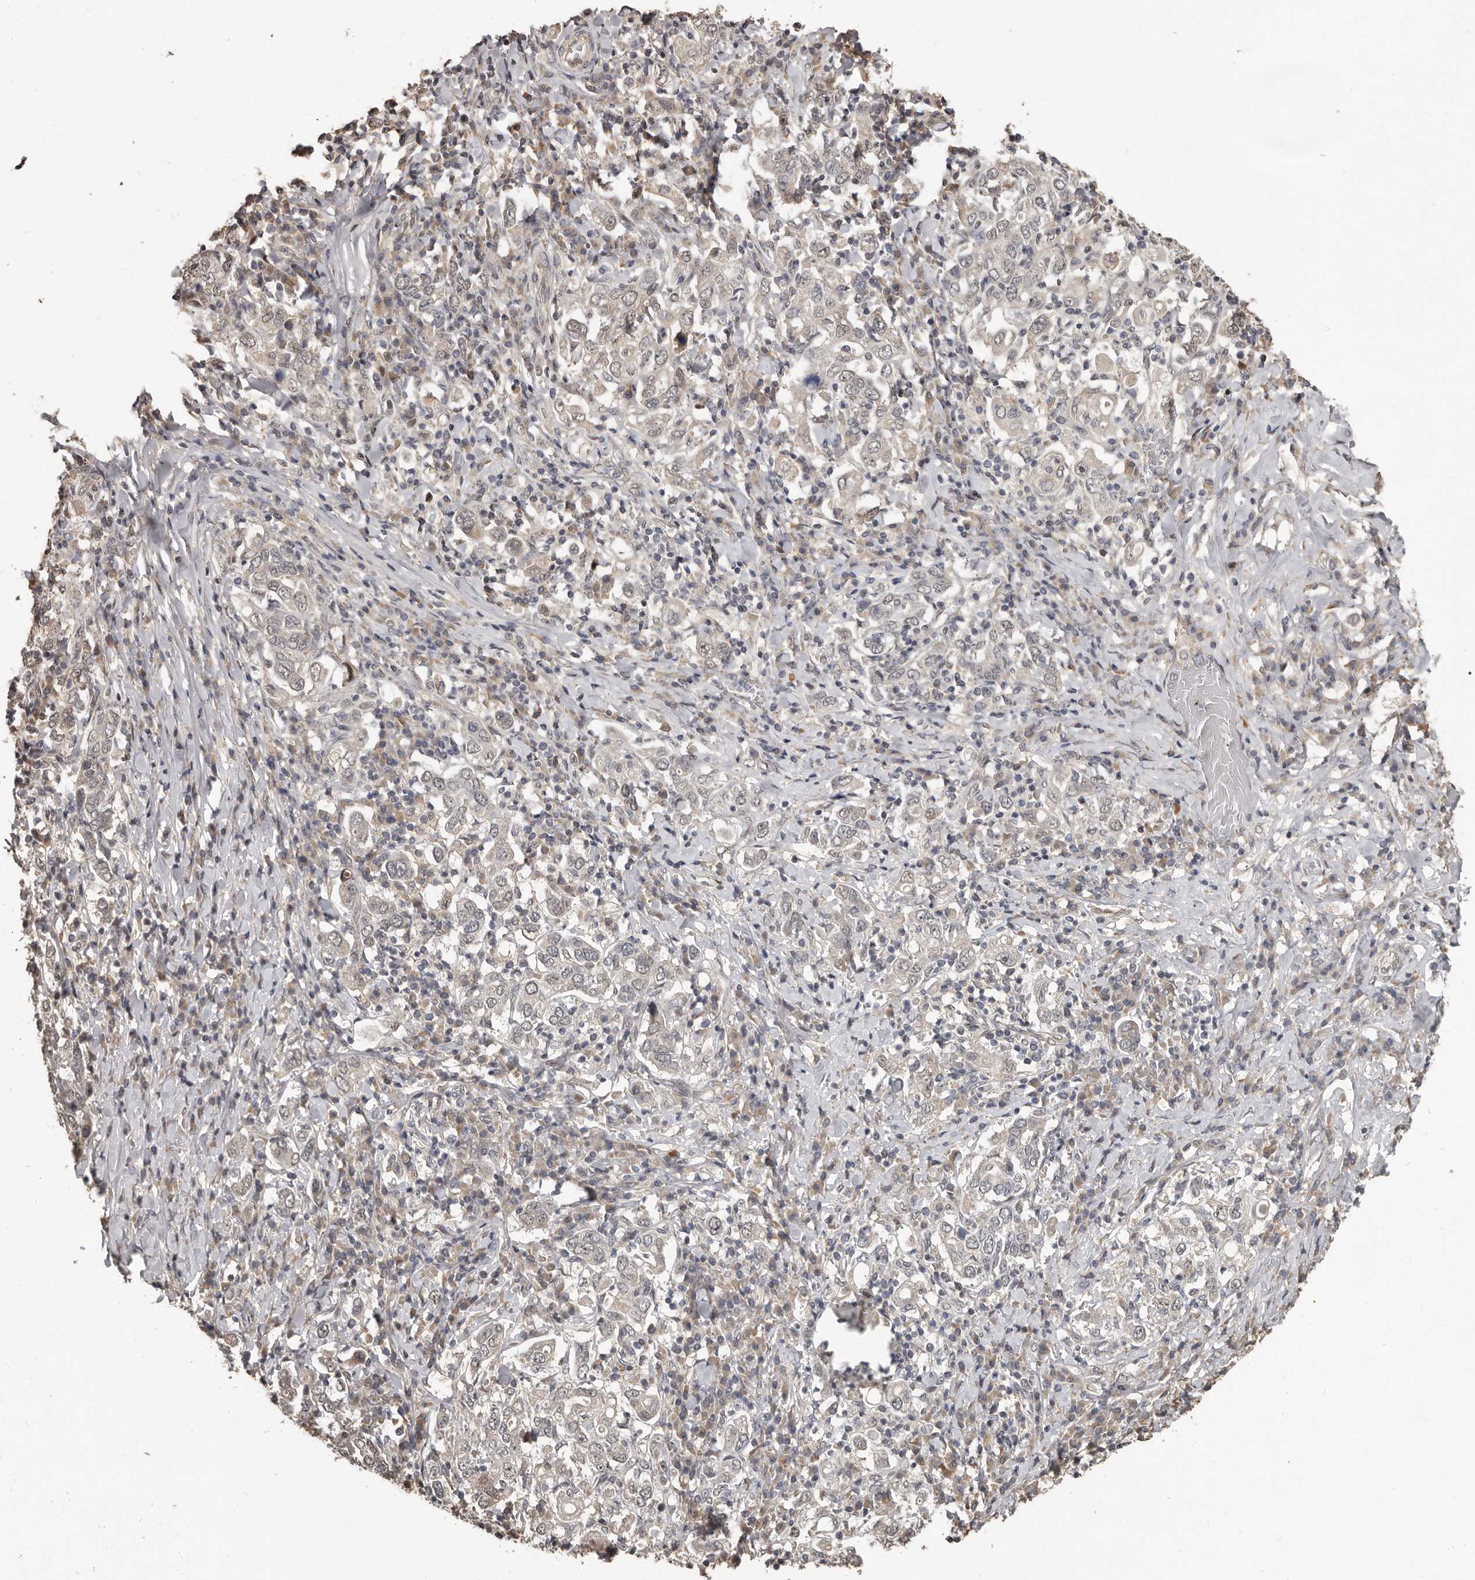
{"staining": {"intensity": "weak", "quantity": "25%-75%", "location": "nuclear"}, "tissue": "stomach cancer", "cell_type": "Tumor cells", "image_type": "cancer", "snomed": [{"axis": "morphology", "description": "Adenocarcinoma, NOS"}, {"axis": "topography", "description": "Stomach, upper"}], "caption": "Immunohistochemical staining of human adenocarcinoma (stomach) exhibits weak nuclear protein staining in about 25%-75% of tumor cells. Using DAB (3,3'-diaminobenzidine) (brown) and hematoxylin (blue) stains, captured at high magnification using brightfield microscopy.", "gene": "ZFP14", "patient": {"sex": "male", "age": 62}}